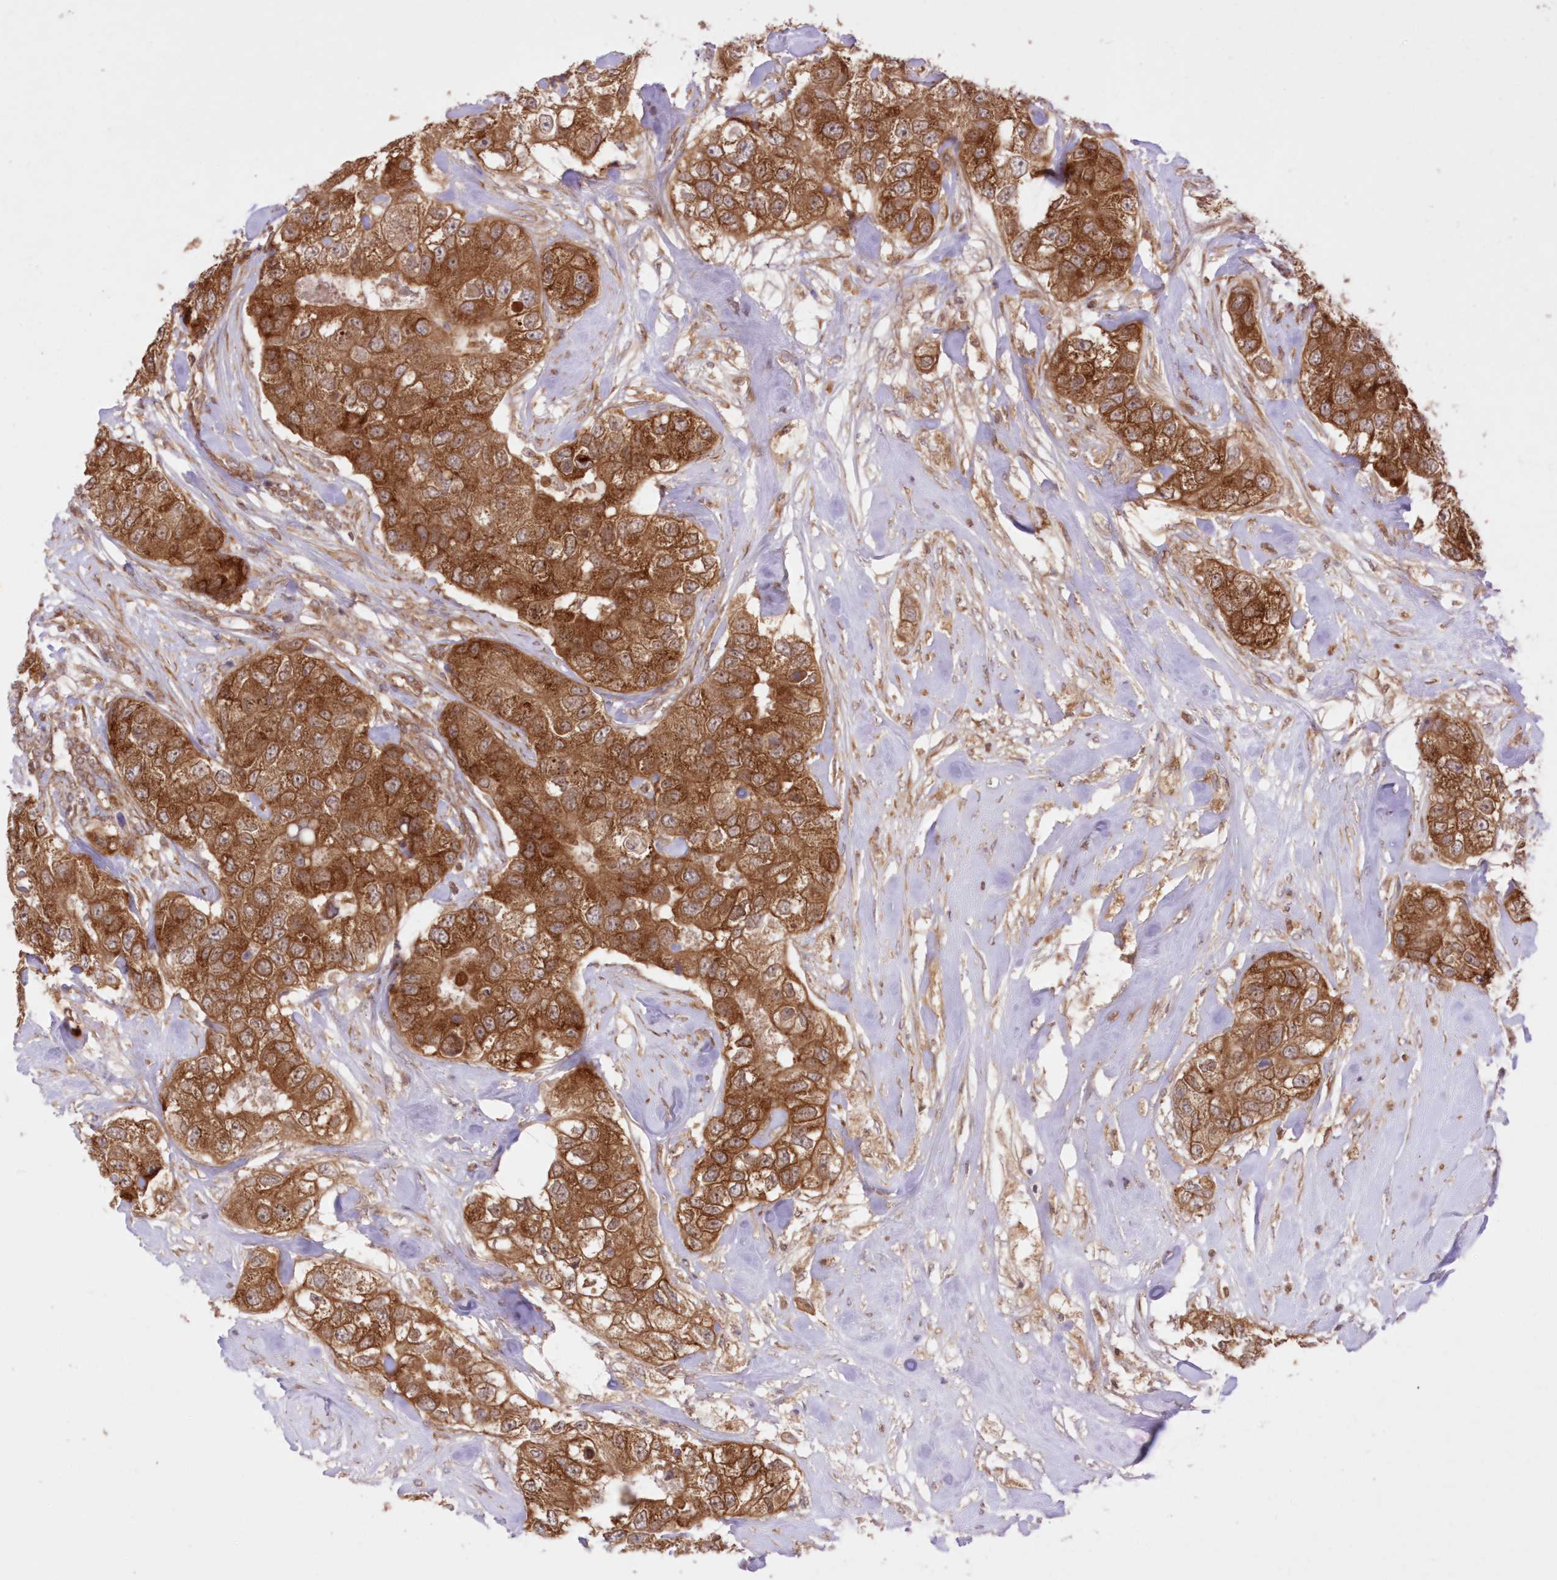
{"staining": {"intensity": "strong", "quantity": ">75%", "location": "cytoplasmic/membranous"}, "tissue": "breast cancer", "cell_type": "Tumor cells", "image_type": "cancer", "snomed": [{"axis": "morphology", "description": "Duct carcinoma"}, {"axis": "topography", "description": "Breast"}], "caption": "Protein positivity by immunohistochemistry reveals strong cytoplasmic/membranous expression in approximately >75% of tumor cells in breast invasive ductal carcinoma.", "gene": "RNPEP", "patient": {"sex": "female", "age": 62}}